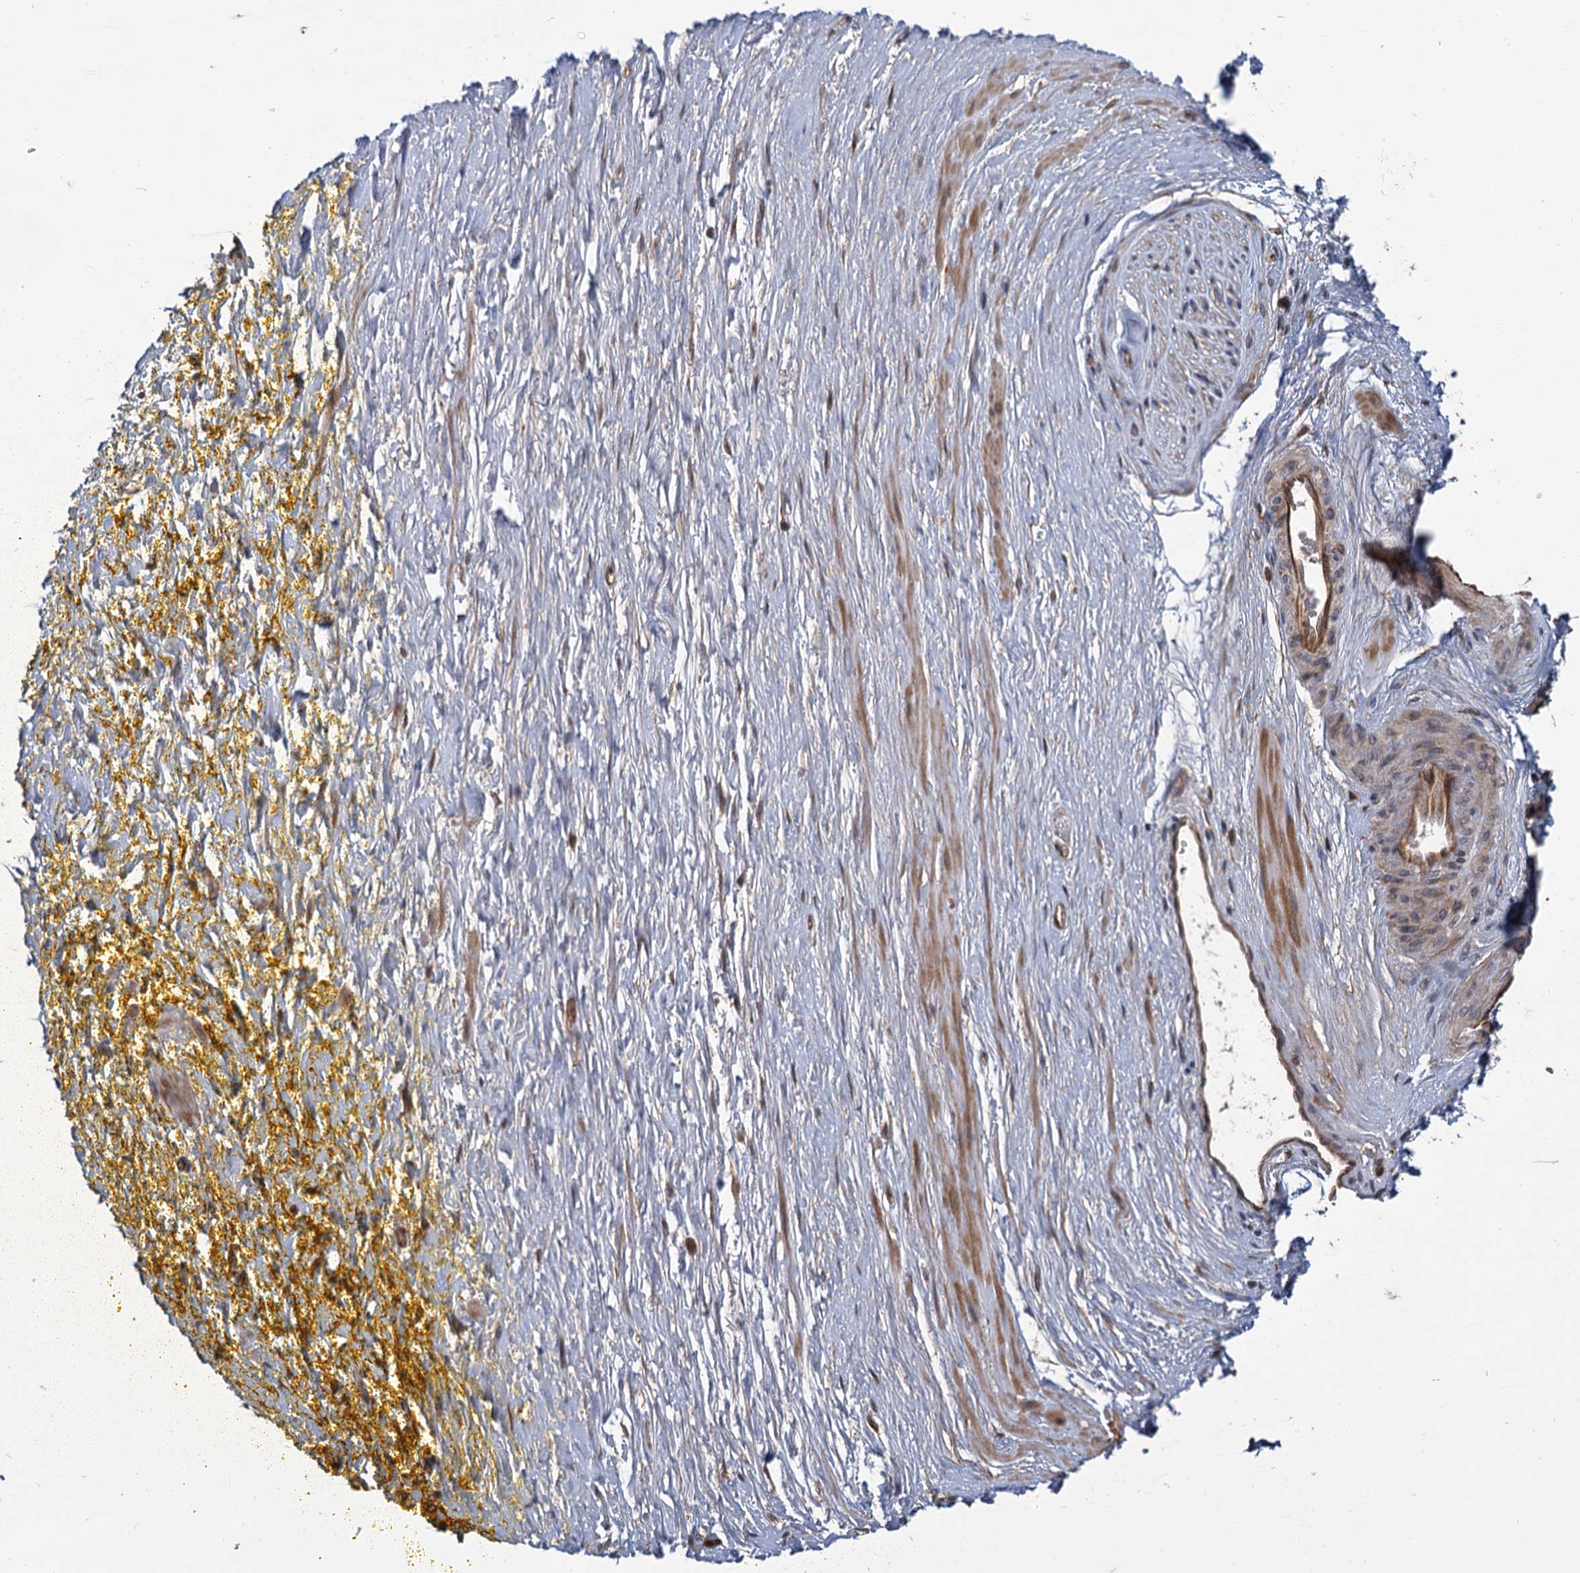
{"staining": {"intensity": "negative", "quantity": "none", "location": "none"}, "tissue": "adipose tissue", "cell_type": "Adipocytes", "image_type": "normal", "snomed": [{"axis": "morphology", "description": "Normal tissue, NOS"}, {"axis": "morphology", "description": "Adenocarcinoma, Low grade"}, {"axis": "topography", "description": "Prostate"}, {"axis": "topography", "description": "Peripheral nerve tissue"}], "caption": "The photomicrograph displays no staining of adipocytes in unremarkable adipose tissue. The staining is performed using DAB brown chromogen with nuclei counter-stained in using hematoxylin.", "gene": "PKN2", "patient": {"sex": "male", "age": 63}}